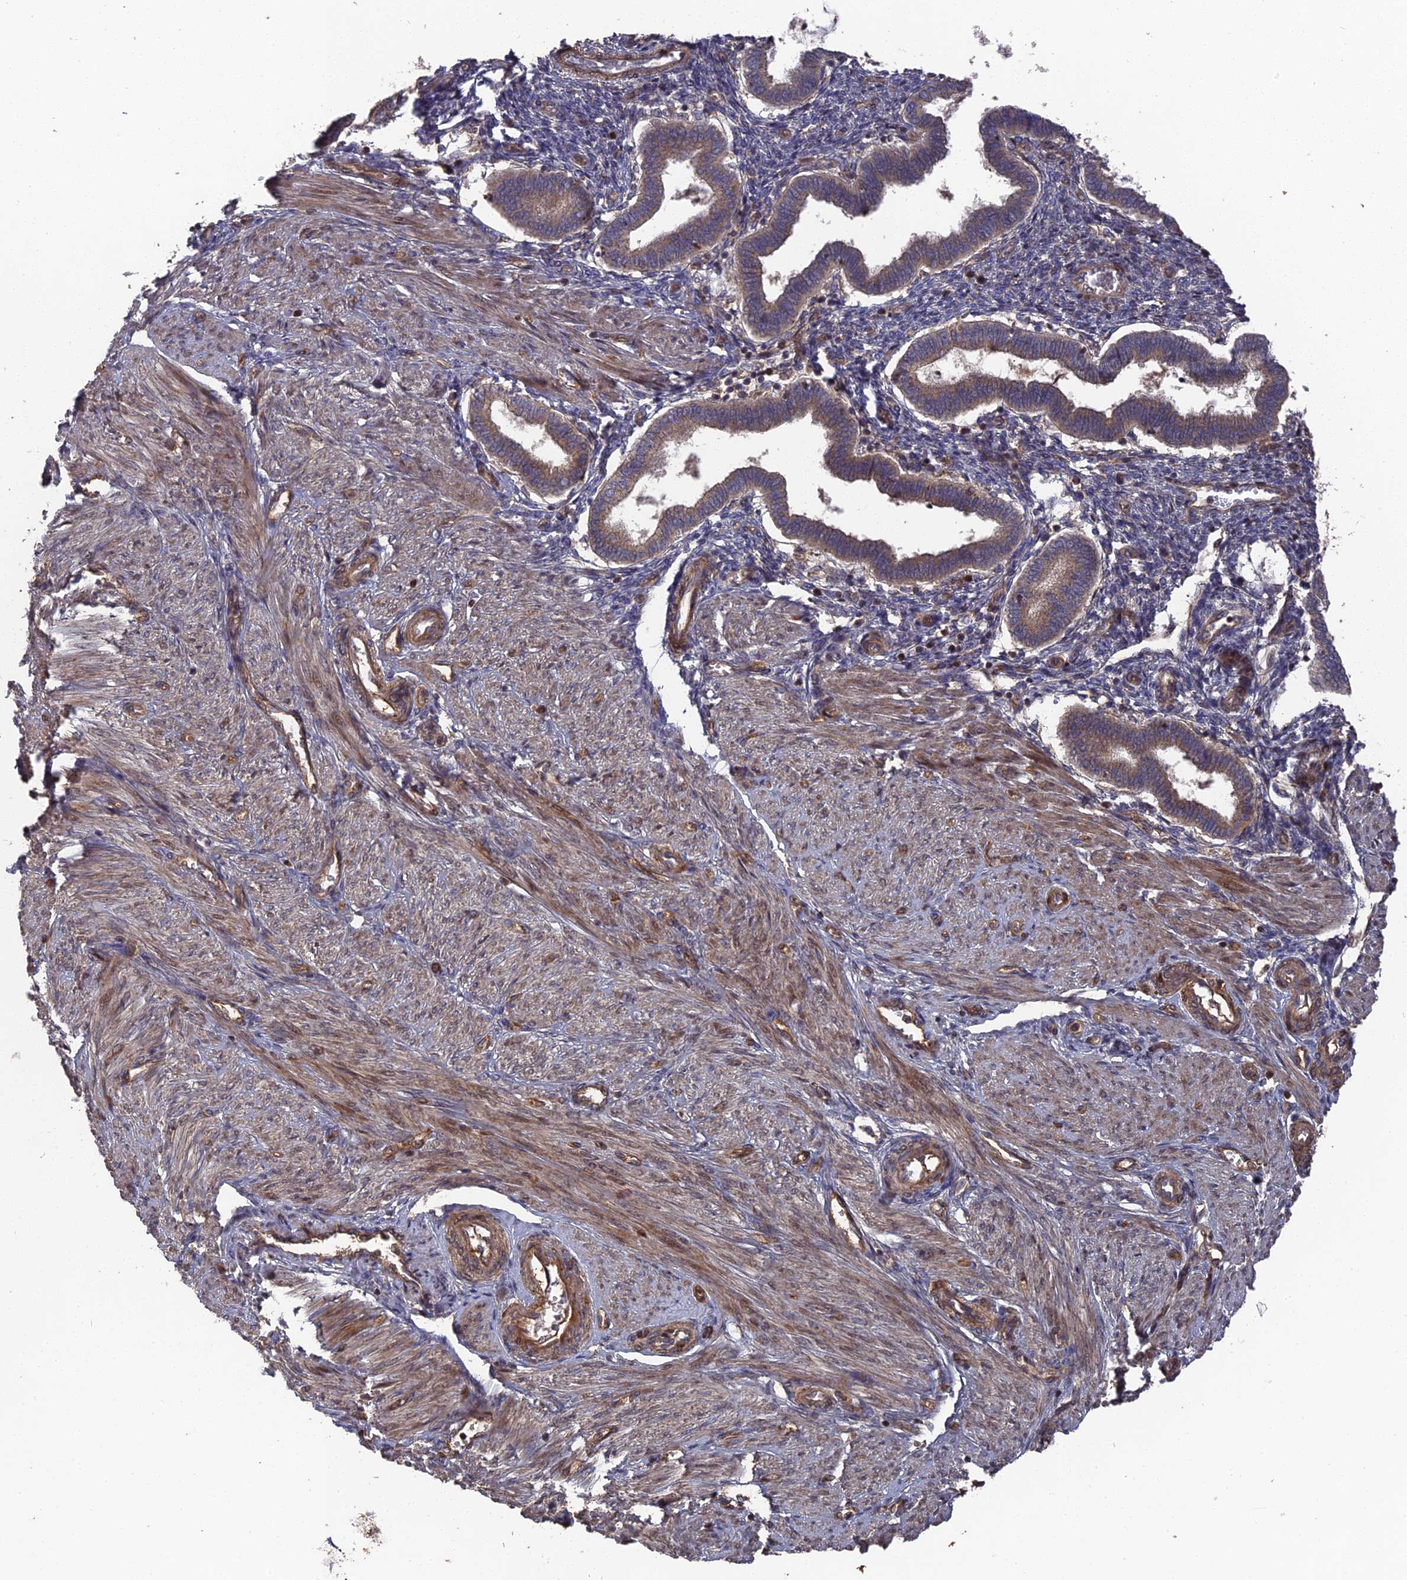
{"staining": {"intensity": "moderate", "quantity": ">75%", "location": "cytoplasmic/membranous"}, "tissue": "endometrium", "cell_type": "Cells in endometrial stroma", "image_type": "normal", "snomed": [{"axis": "morphology", "description": "Normal tissue, NOS"}, {"axis": "topography", "description": "Endometrium"}], "caption": "Immunohistochemical staining of unremarkable endometrium shows medium levels of moderate cytoplasmic/membranous positivity in about >75% of cells in endometrial stroma. (brown staining indicates protein expression, while blue staining denotes nuclei).", "gene": "DEF8", "patient": {"sex": "female", "age": 24}}